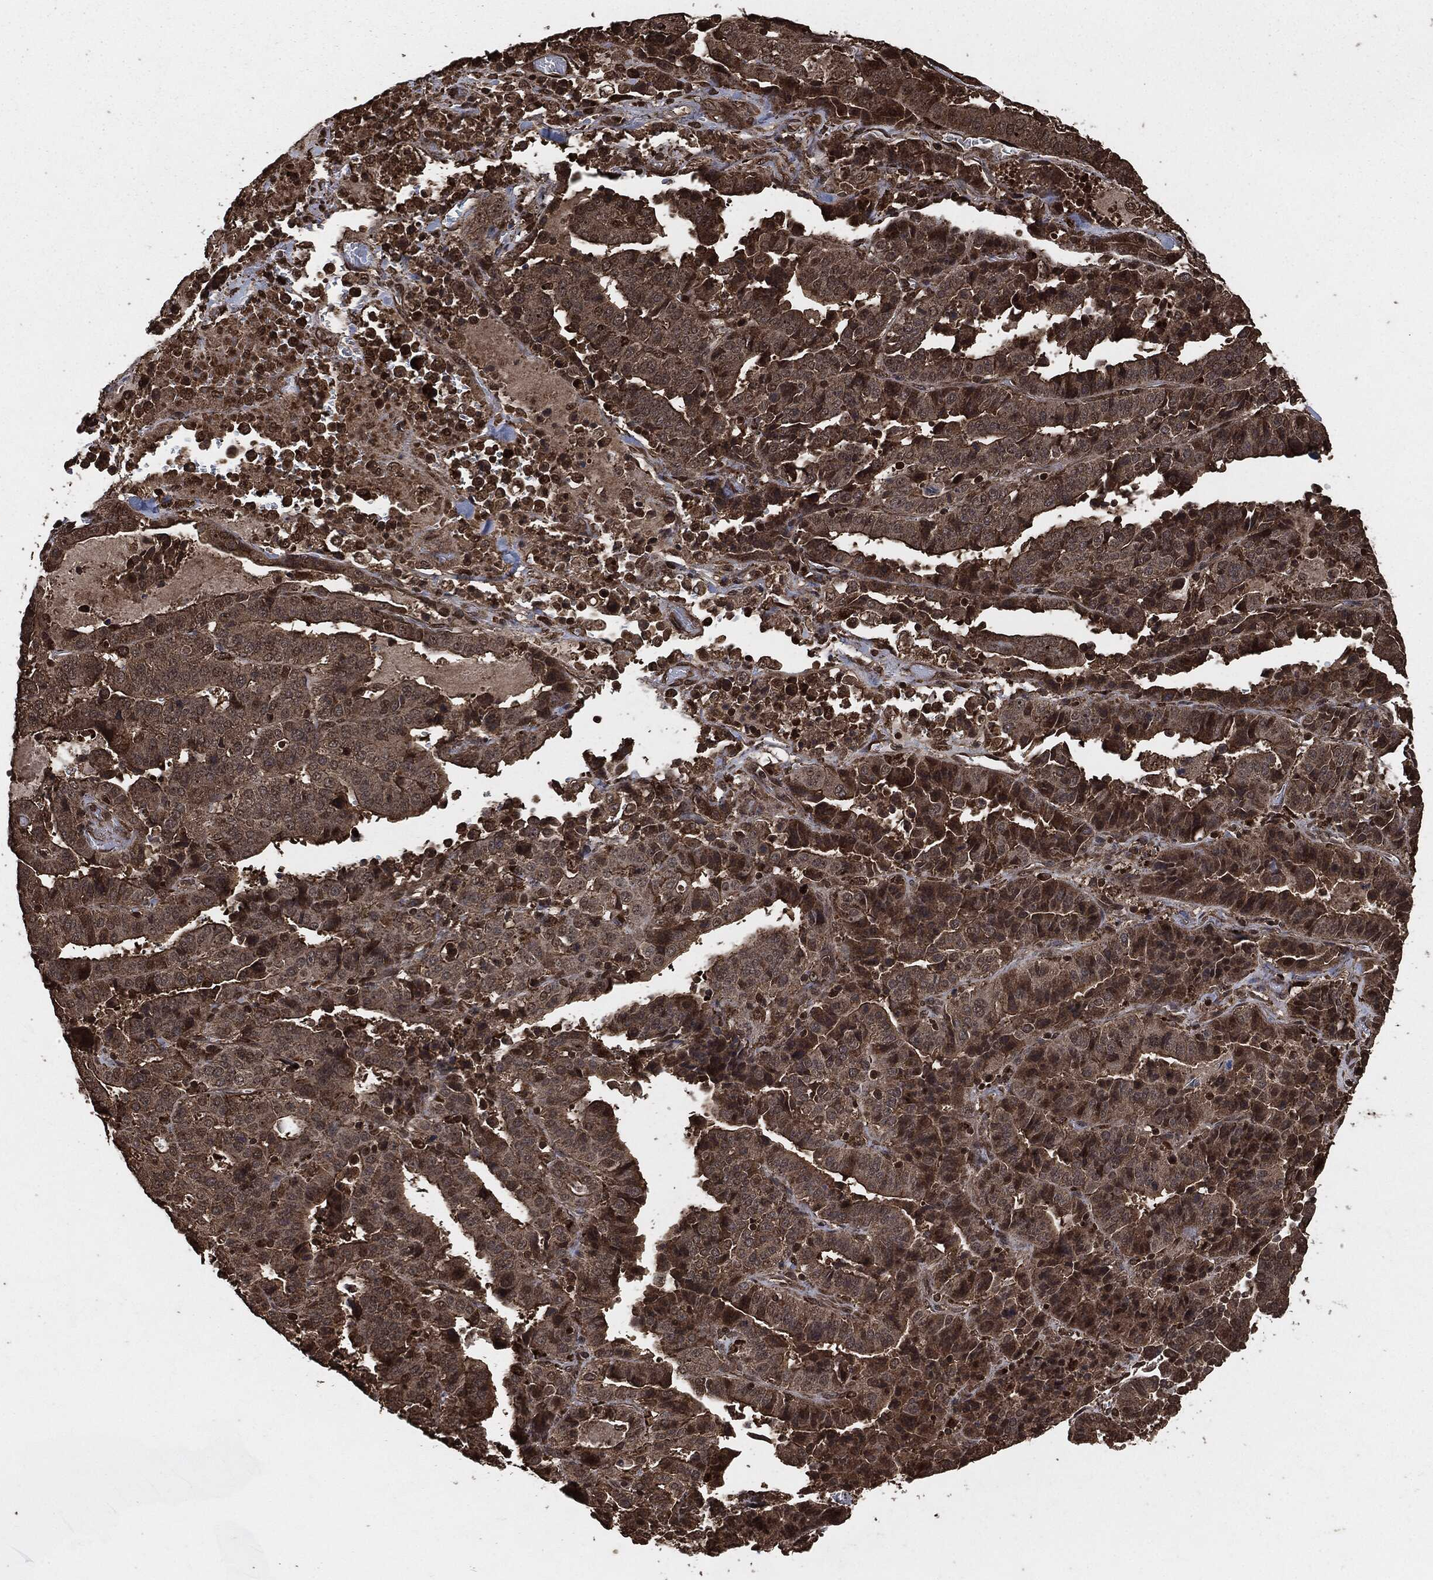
{"staining": {"intensity": "strong", "quantity": "<25%", "location": "cytoplasmic/membranous,nuclear"}, "tissue": "stomach cancer", "cell_type": "Tumor cells", "image_type": "cancer", "snomed": [{"axis": "morphology", "description": "Adenocarcinoma, NOS"}, {"axis": "topography", "description": "Stomach"}], "caption": "Human stomach adenocarcinoma stained with a brown dye shows strong cytoplasmic/membranous and nuclear positive expression in about <25% of tumor cells.", "gene": "EGFR", "patient": {"sex": "male", "age": 48}}